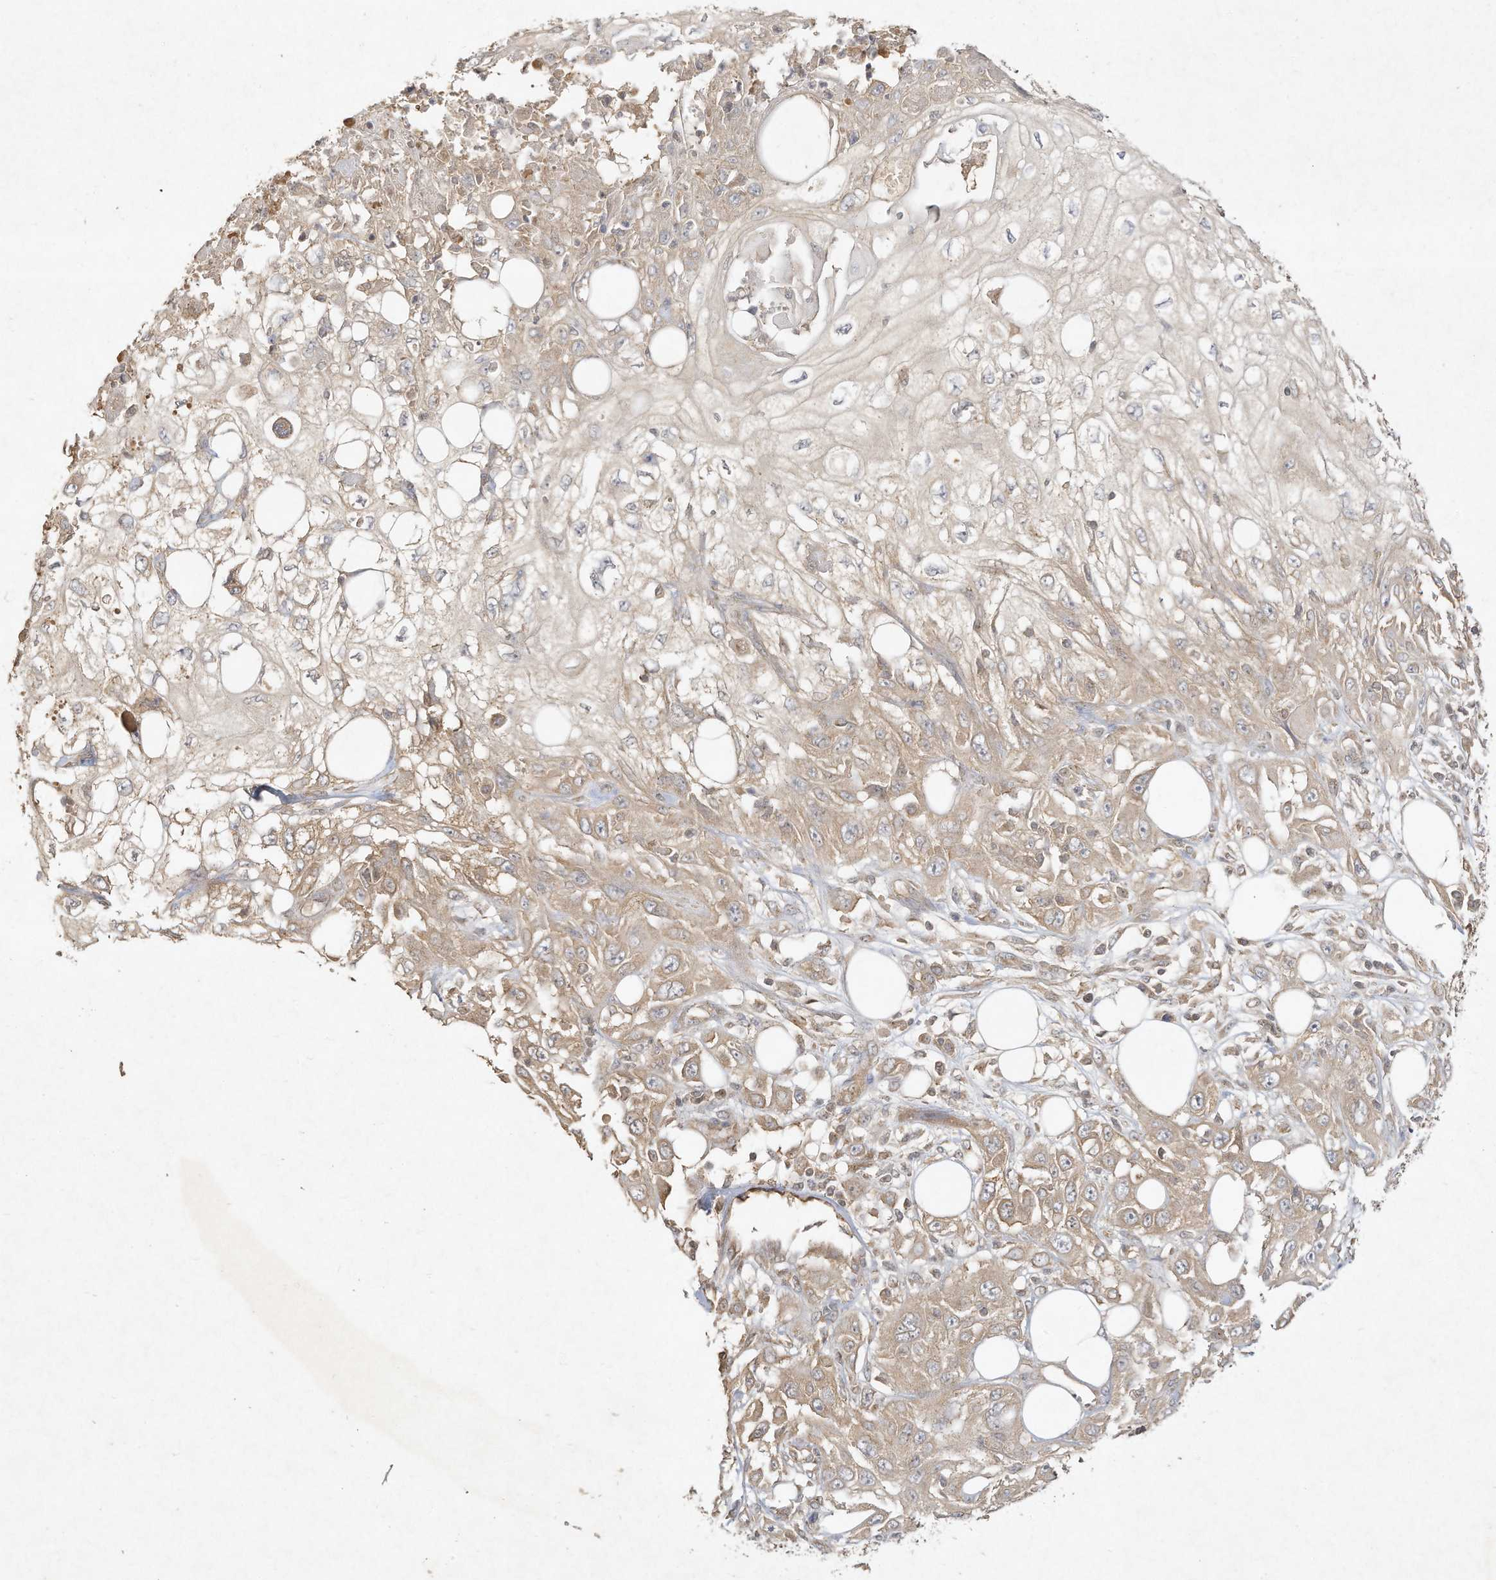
{"staining": {"intensity": "weak", "quantity": "25%-75%", "location": "cytoplasmic/membranous"}, "tissue": "skin cancer", "cell_type": "Tumor cells", "image_type": "cancer", "snomed": [{"axis": "morphology", "description": "Squamous cell carcinoma, NOS"}, {"axis": "topography", "description": "Skin"}], "caption": "Immunohistochemistry (IHC) image of human skin cancer (squamous cell carcinoma) stained for a protein (brown), which exhibits low levels of weak cytoplasmic/membranous positivity in approximately 25%-75% of tumor cells.", "gene": "DYNC1I2", "patient": {"sex": "male", "age": 75}}